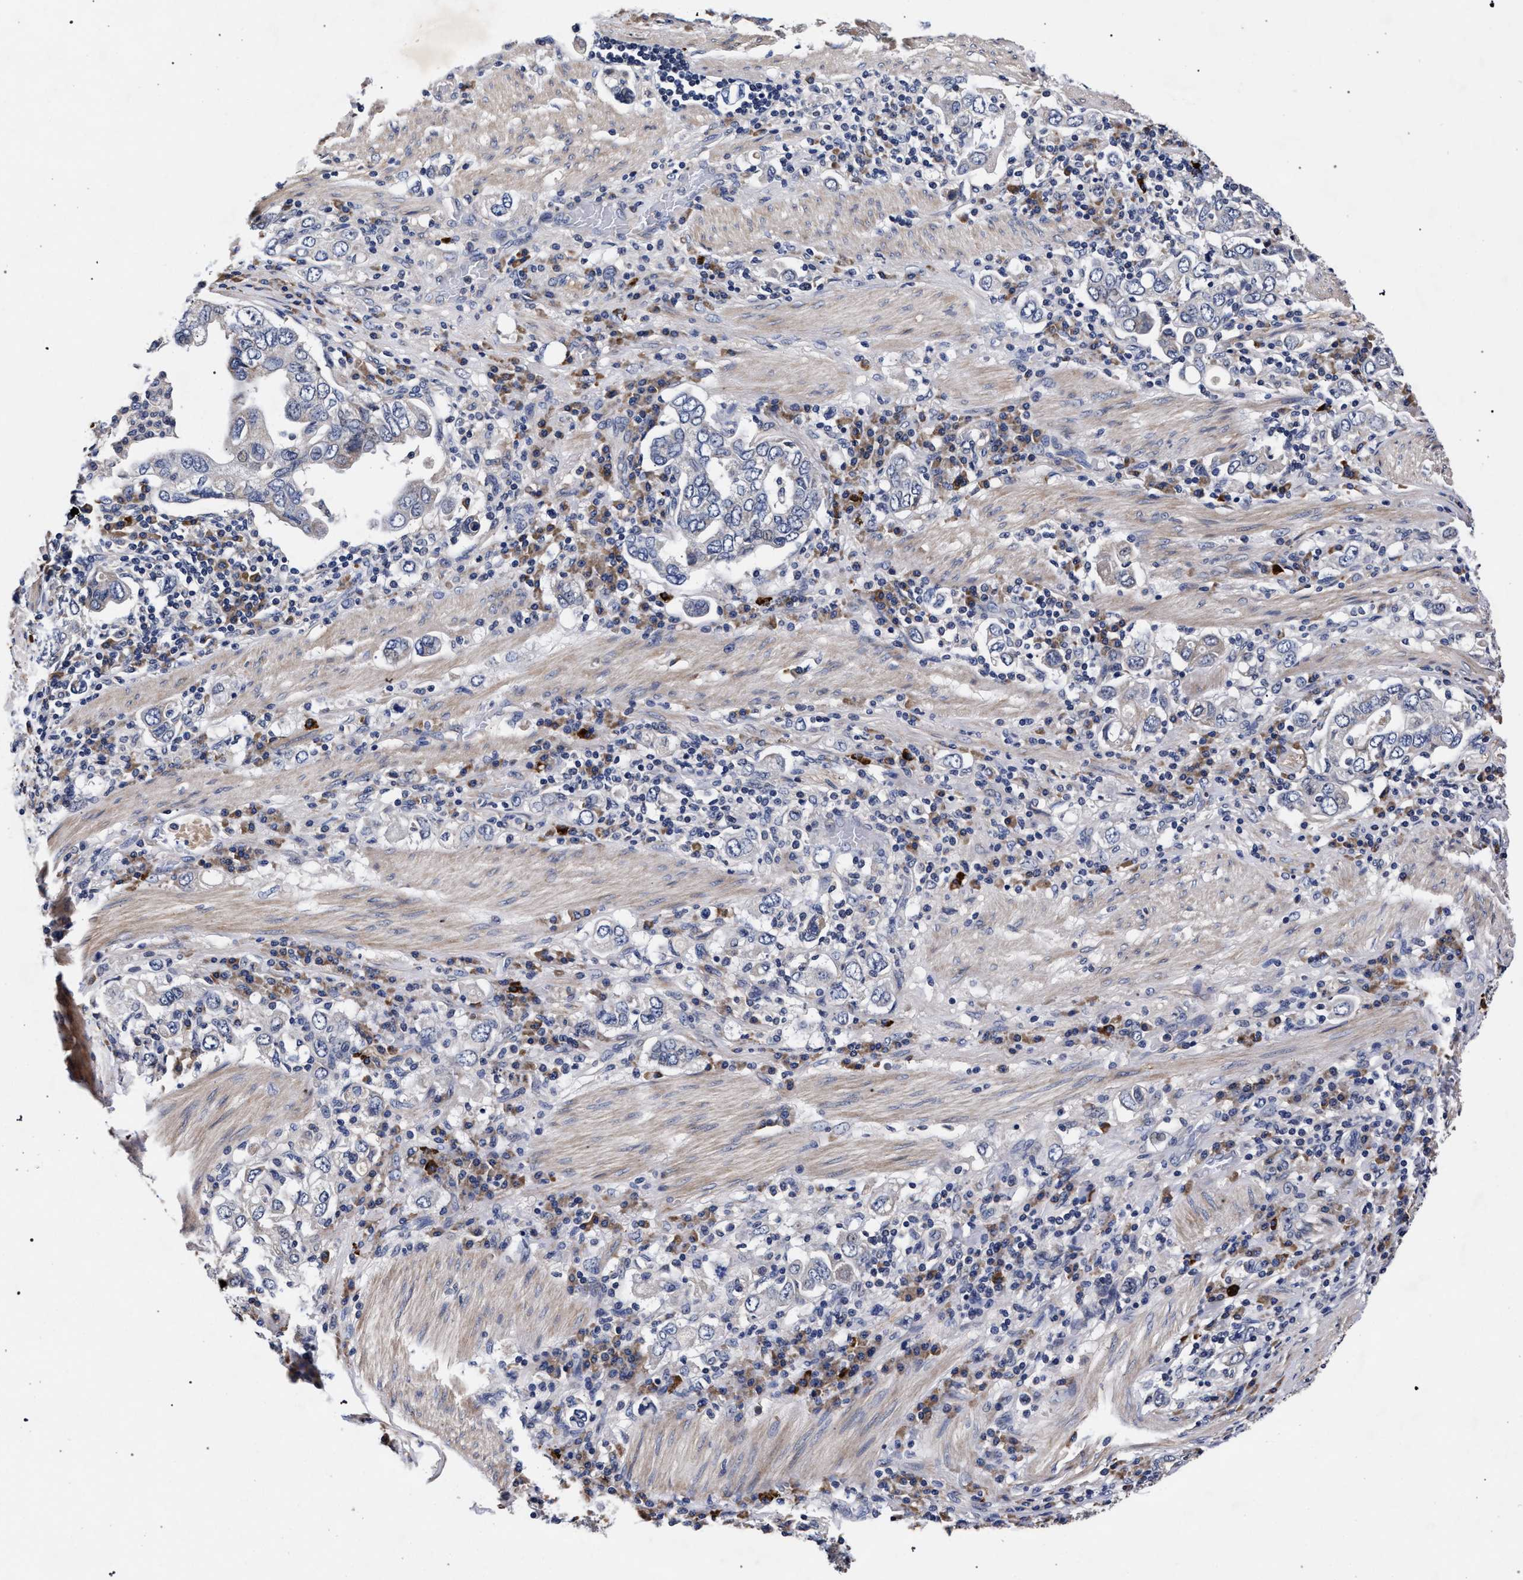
{"staining": {"intensity": "negative", "quantity": "none", "location": "none"}, "tissue": "stomach cancer", "cell_type": "Tumor cells", "image_type": "cancer", "snomed": [{"axis": "morphology", "description": "Adenocarcinoma, NOS"}, {"axis": "topography", "description": "Stomach, upper"}], "caption": "Immunohistochemical staining of stomach cancer (adenocarcinoma) displays no significant staining in tumor cells.", "gene": "CFAP95", "patient": {"sex": "male", "age": 62}}